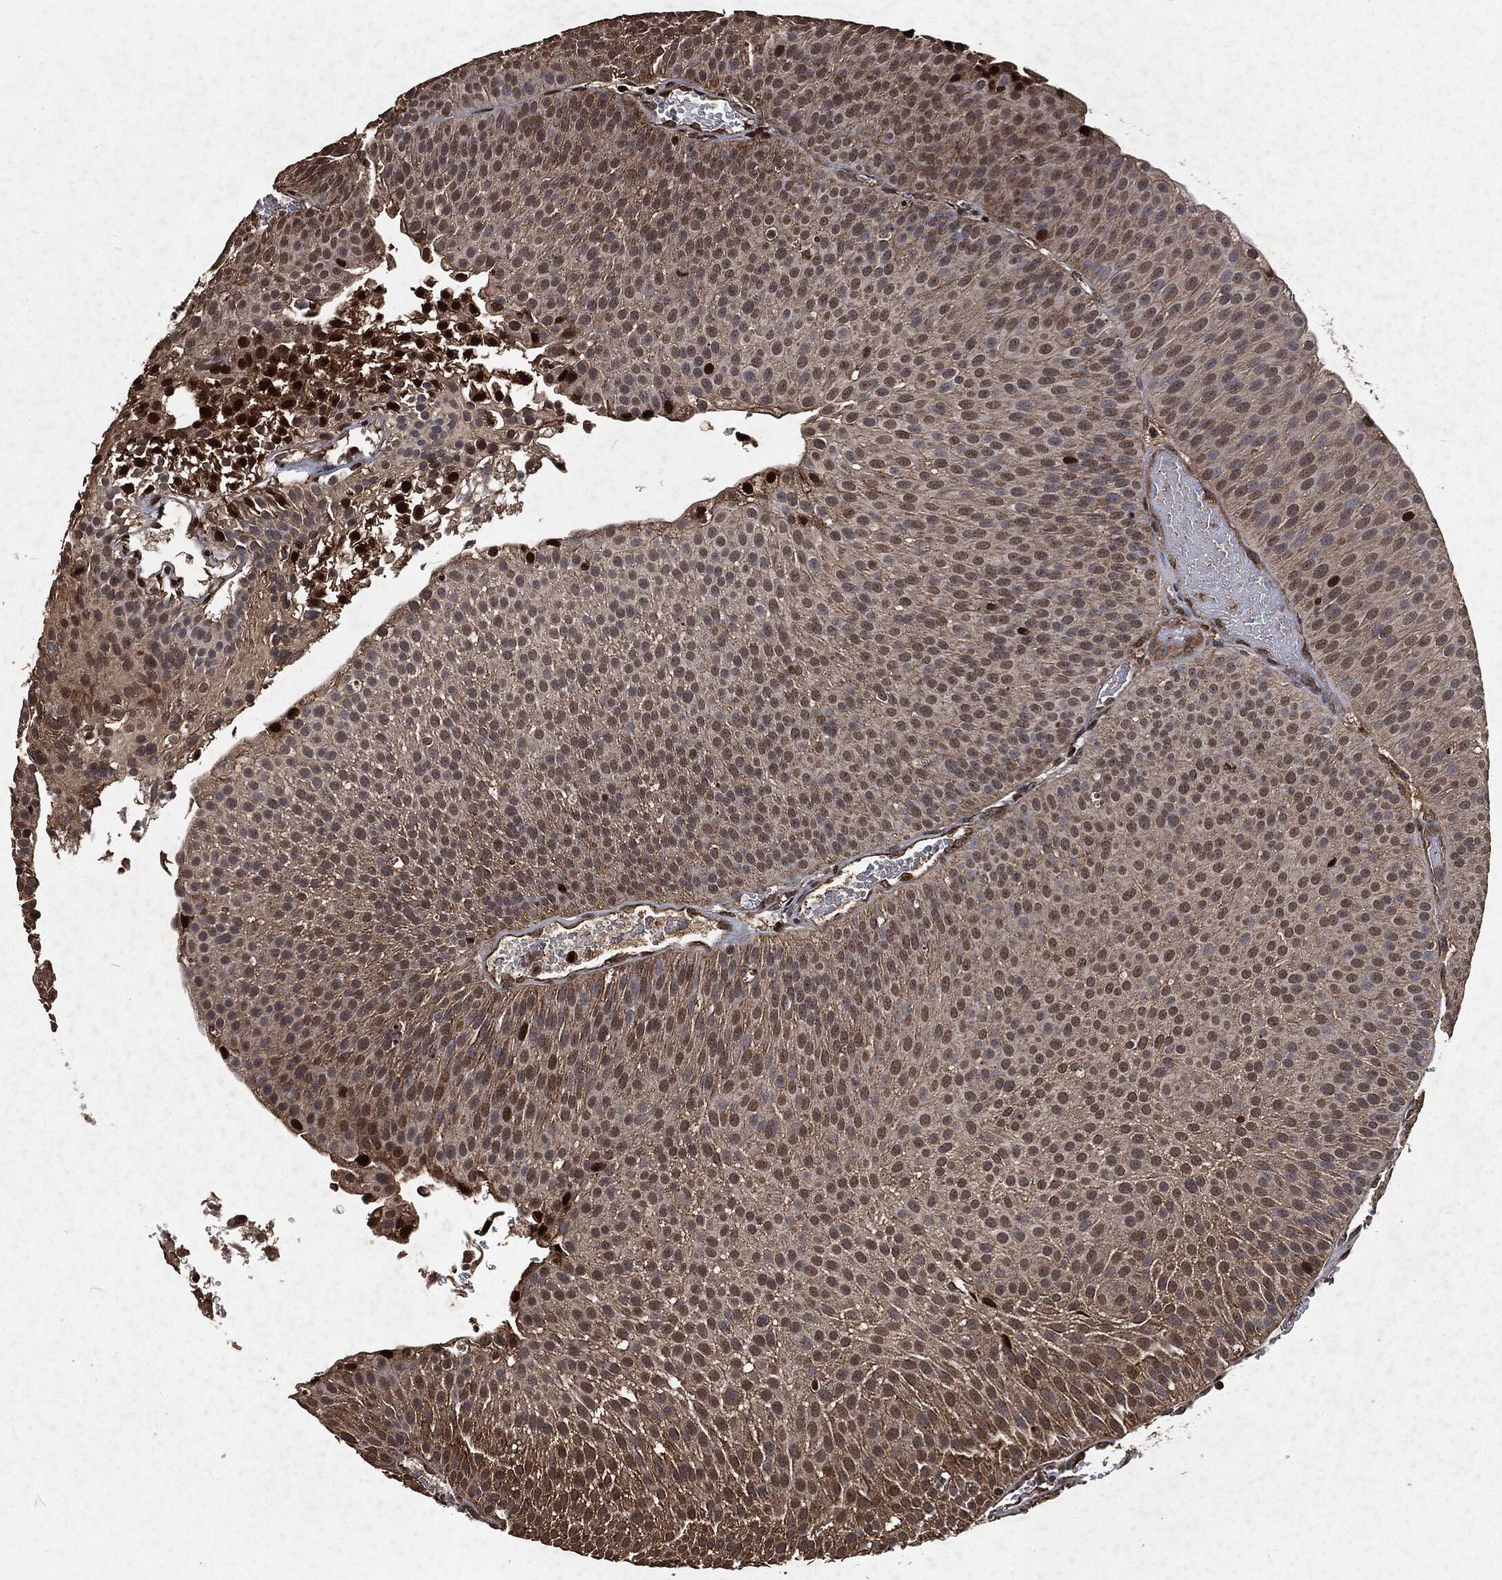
{"staining": {"intensity": "moderate", "quantity": "25%-75%", "location": "nuclear"}, "tissue": "urothelial cancer", "cell_type": "Tumor cells", "image_type": "cancer", "snomed": [{"axis": "morphology", "description": "Urothelial carcinoma, Low grade"}, {"axis": "topography", "description": "Urinary bladder"}], "caption": "Approximately 25%-75% of tumor cells in human urothelial carcinoma (low-grade) reveal moderate nuclear protein expression as visualized by brown immunohistochemical staining.", "gene": "SNAI1", "patient": {"sex": "male", "age": 65}}